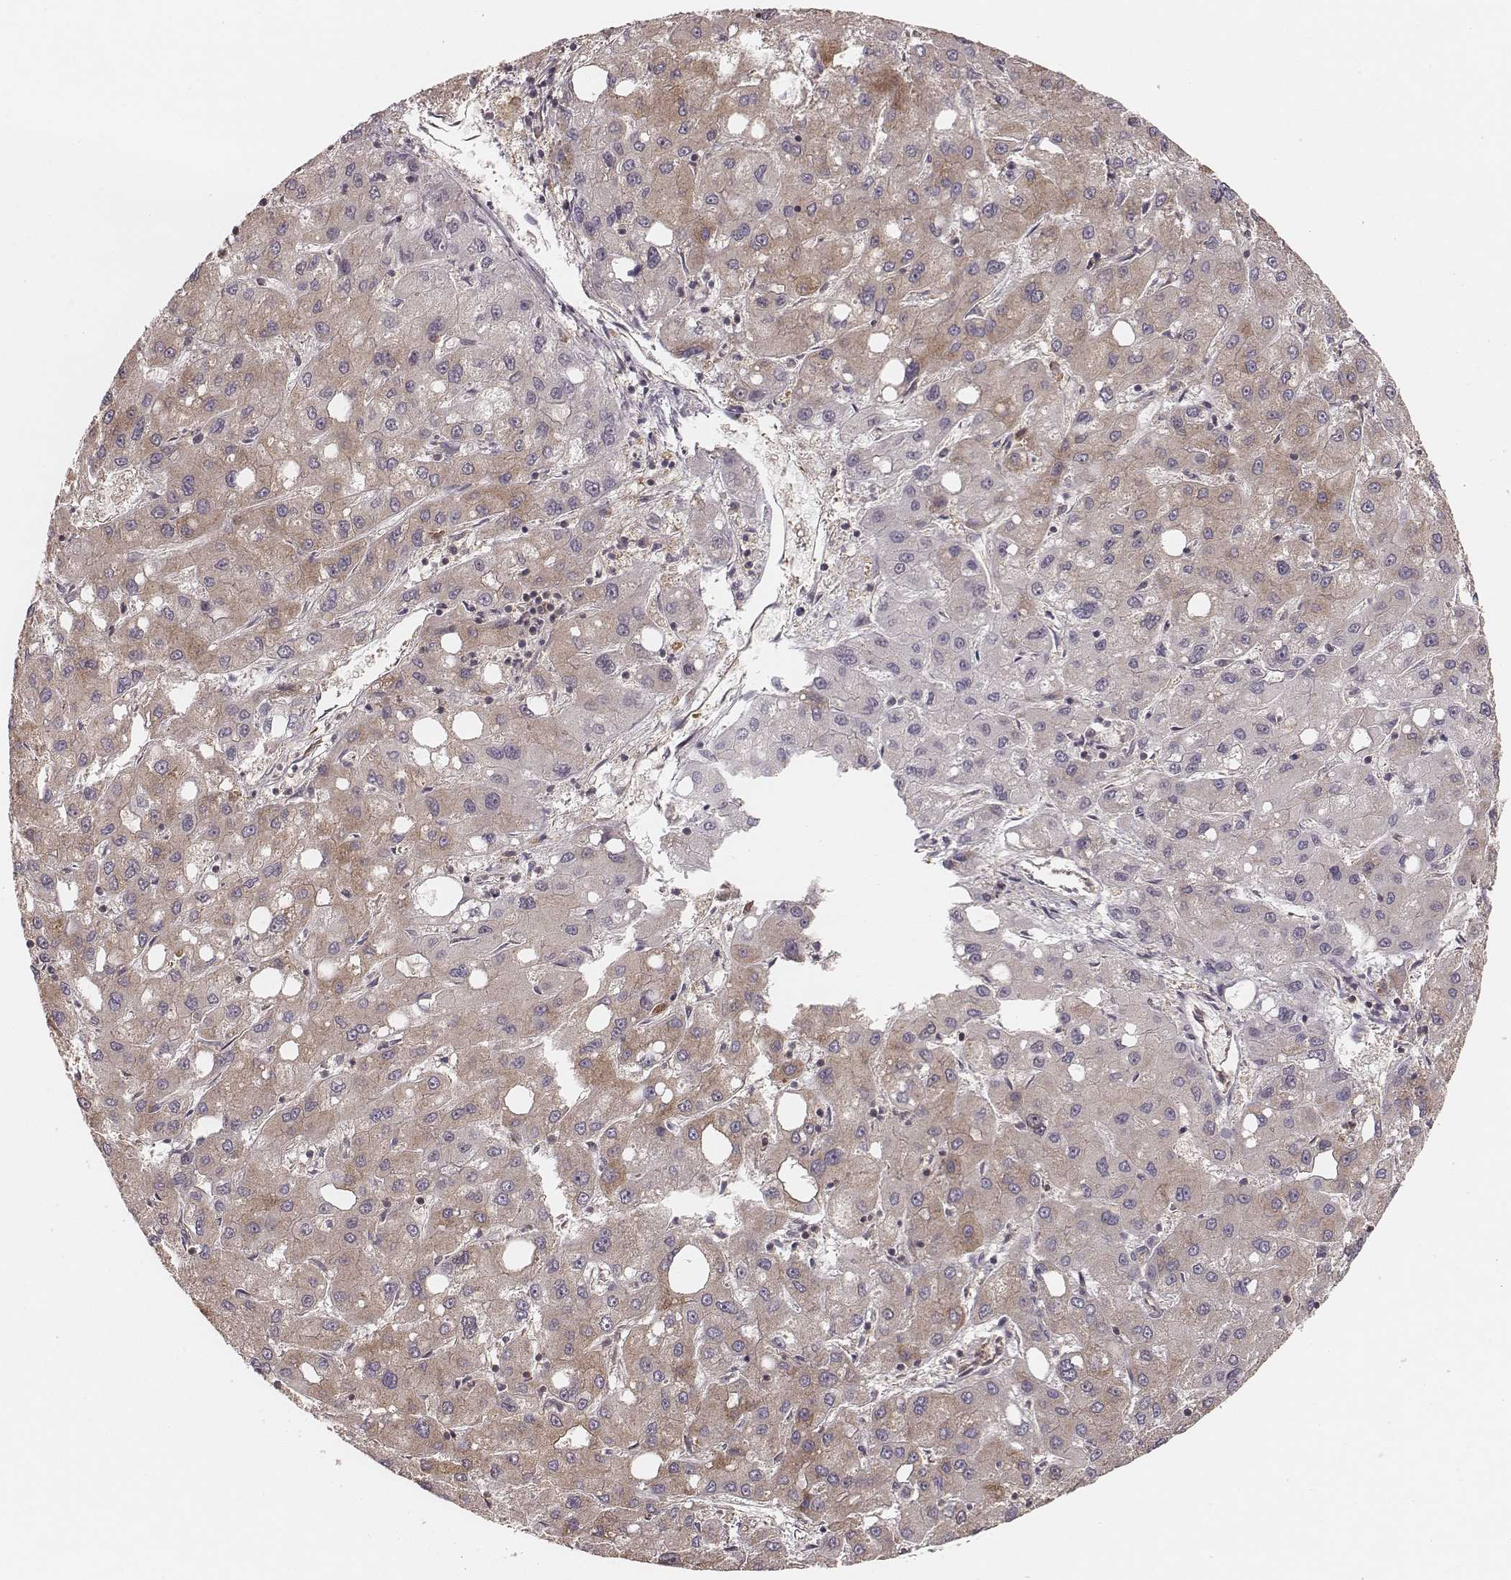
{"staining": {"intensity": "weak", "quantity": ">75%", "location": "cytoplasmic/membranous"}, "tissue": "liver cancer", "cell_type": "Tumor cells", "image_type": "cancer", "snomed": [{"axis": "morphology", "description": "Carcinoma, Hepatocellular, NOS"}, {"axis": "topography", "description": "Liver"}], "caption": "Brown immunohistochemical staining in liver cancer displays weak cytoplasmic/membranous positivity in approximately >75% of tumor cells.", "gene": "CARS1", "patient": {"sex": "male", "age": 73}}